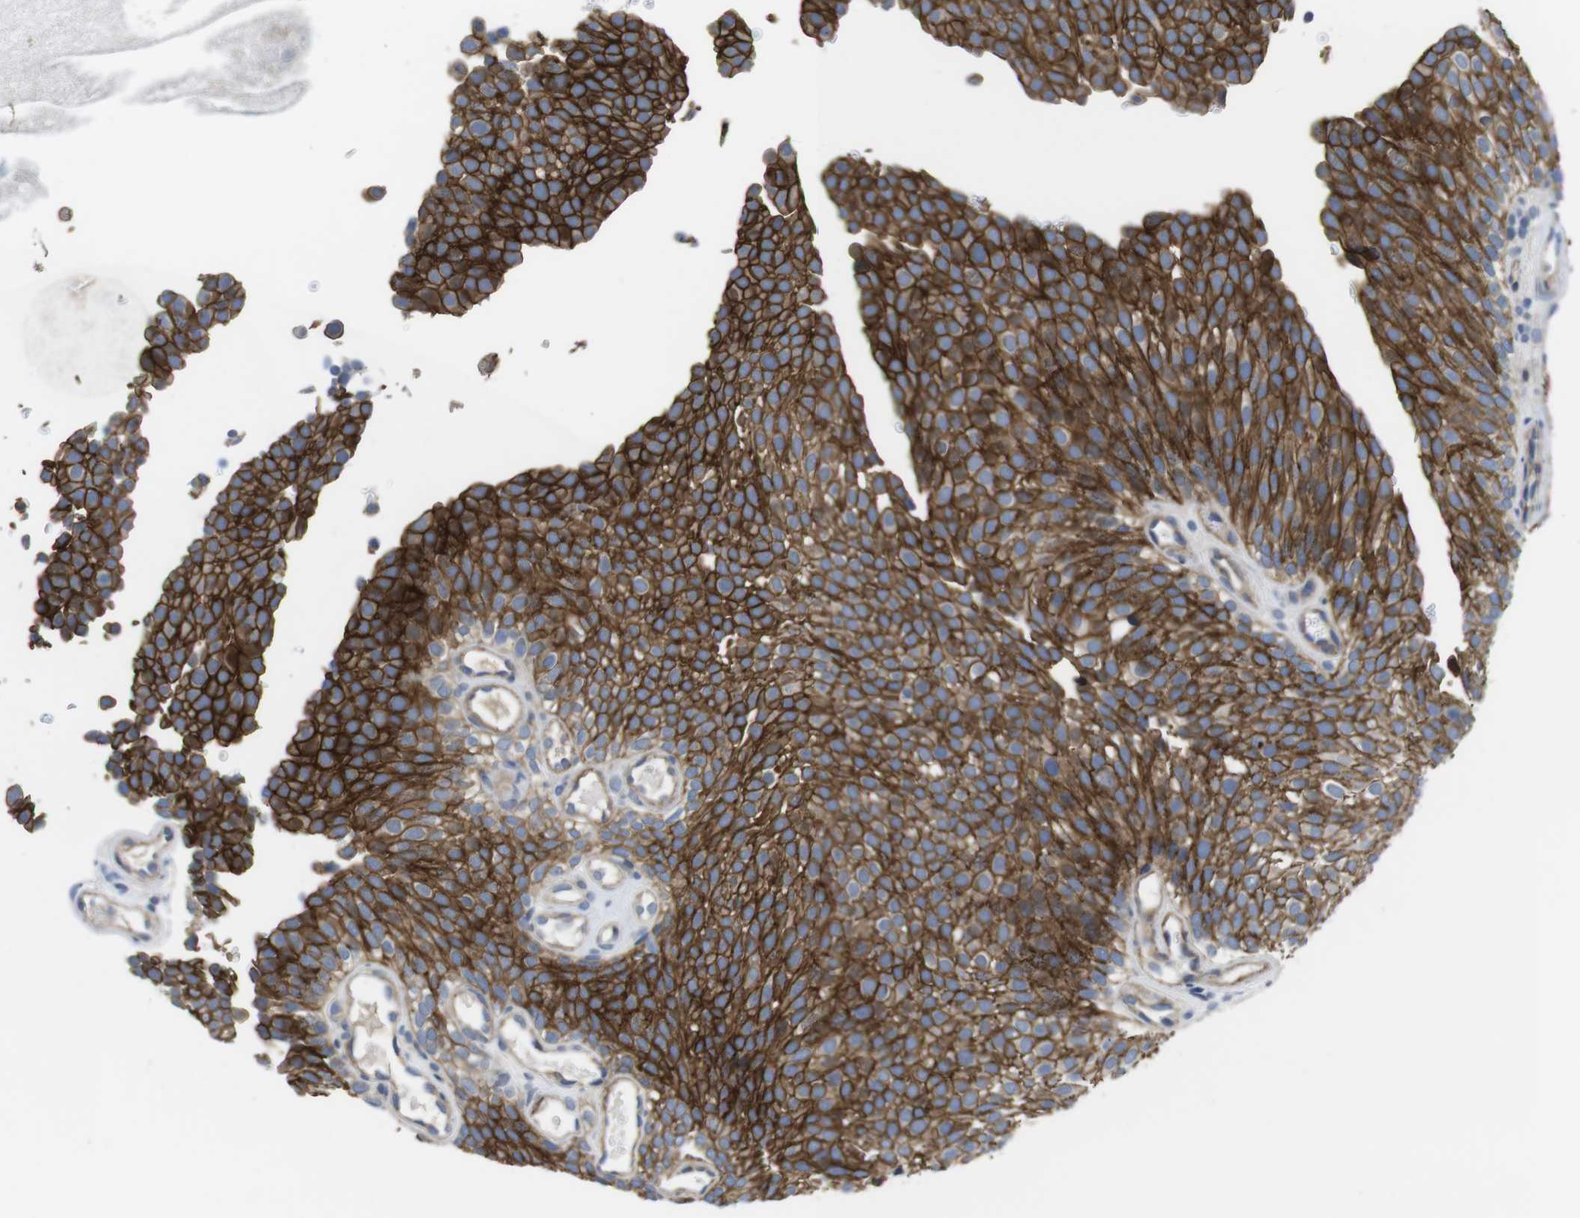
{"staining": {"intensity": "strong", "quantity": ">75%", "location": "cytoplasmic/membranous"}, "tissue": "urothelial cancer", "cell_type": "Tumor cells", "image_type": "cancer", "snomed": [{"axis": "morphology", "description": "Urothelial carcinoma, Low grade"}, {"axis": "topography", "description": "Urinary bladder"}], "caption": "Immunohistochemical staining of human urothelial cancer shows strong cytoplasmic/membranous protein expression in approximately >75% of tumor cells.", "gene": "SCRIB", "patient": {"sex": "male", "age": 78}}